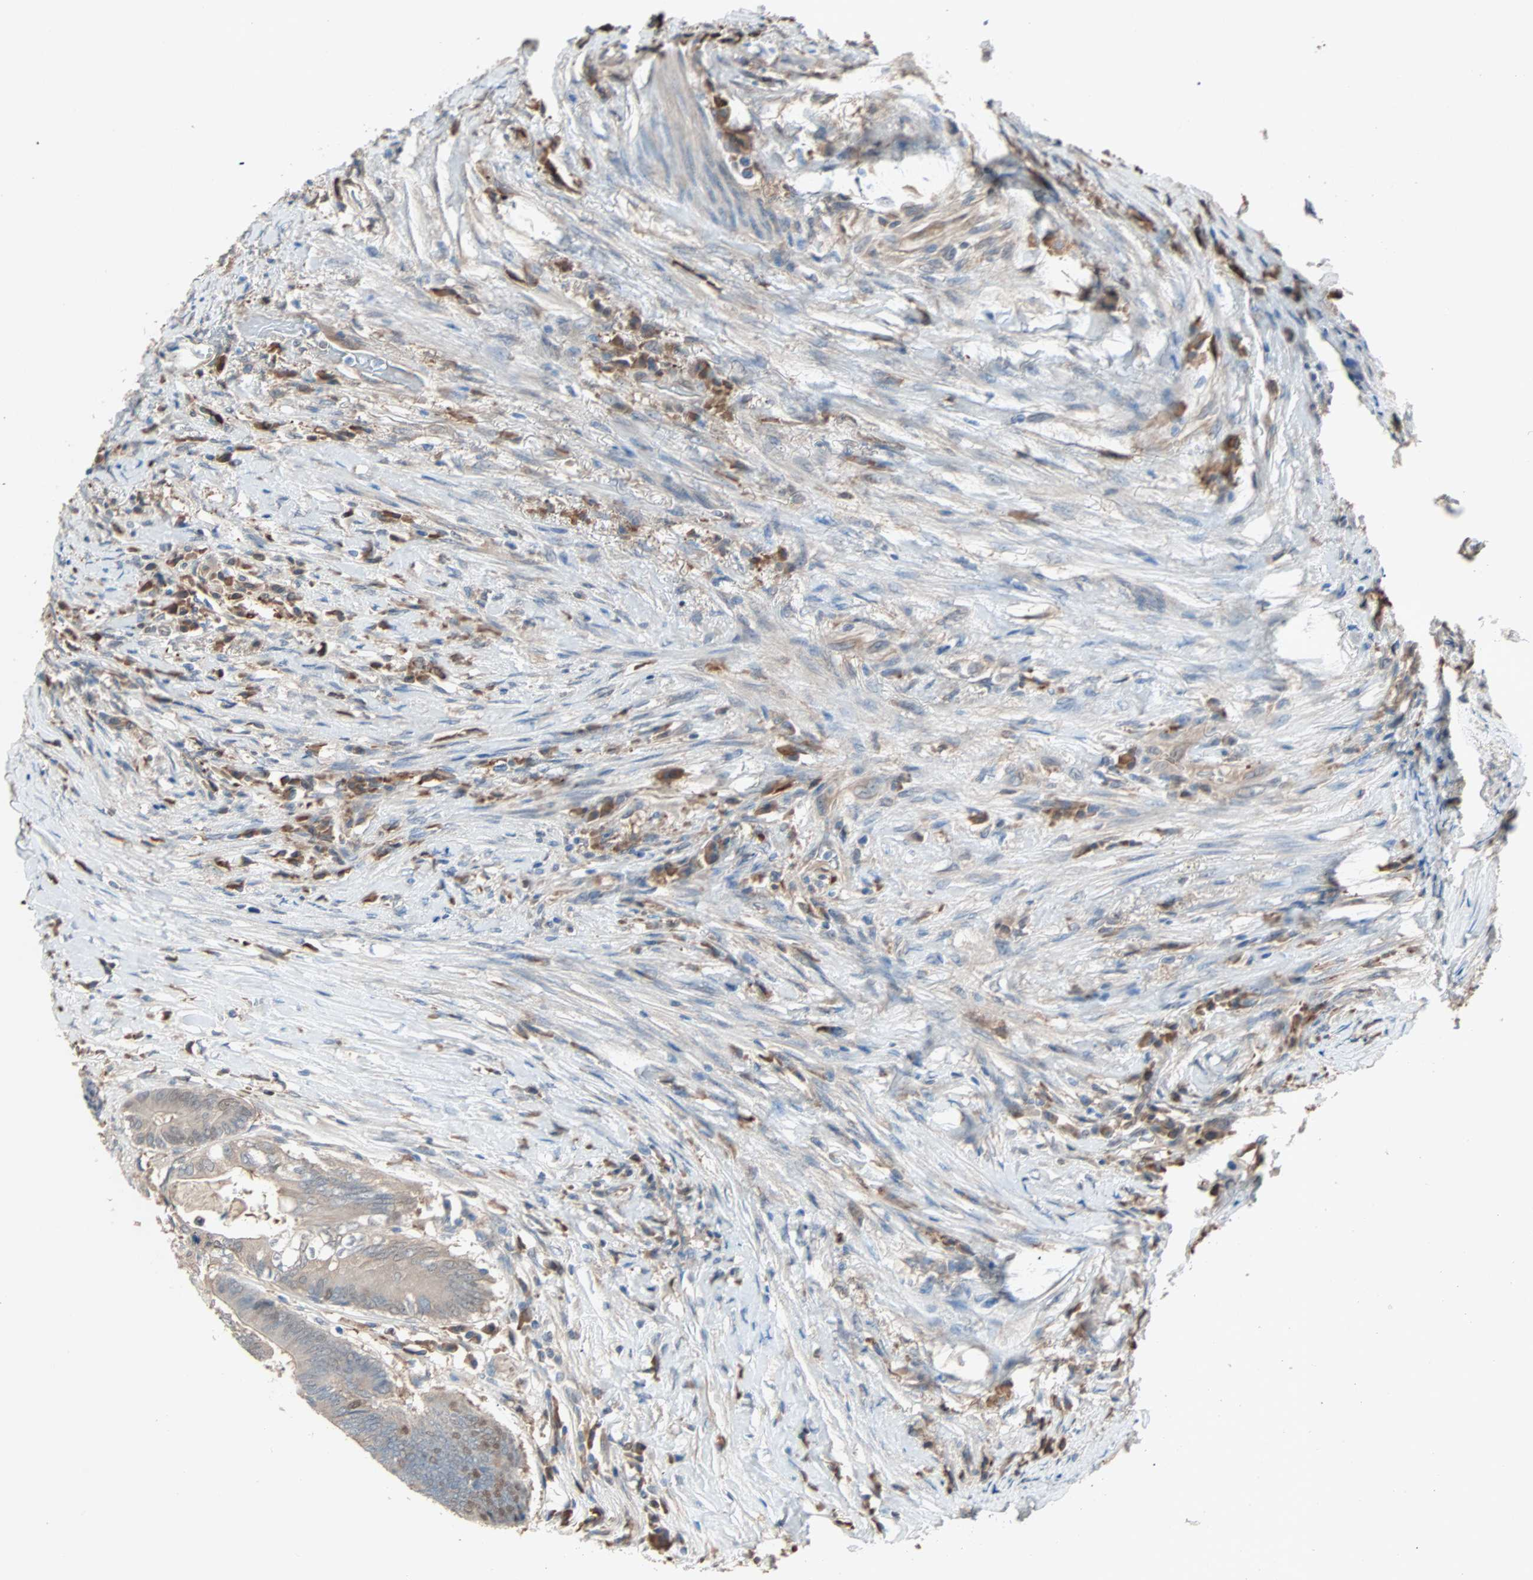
{"staining": {"intensity": "moderate", "quantity": ">75%", "location": "cytoplasmic/membranous"}, "tissue": "colorectal cancer", "cell_type": "Tumor cells", "image_type": "cancer", "snomed": [{"axis": "morphology", "description": "Adenocarcinoma, NOS"}, {"axis": "topography", "description": "Rectum"}], "caption": "A histopathology image of colorectal cancer (adenocarcinoma) stained for a protein exhibits moderate cytoplasmic/membranous brown staining in tumor cells. The protein is stained brown, and the nuclei are stained in blue (DAB (3,3'-diaminobenzidine) IHC with brightfield microscopy, high magnification).", "gene": "PRDX1", "patient": {"sex": "male", "age": 63}}